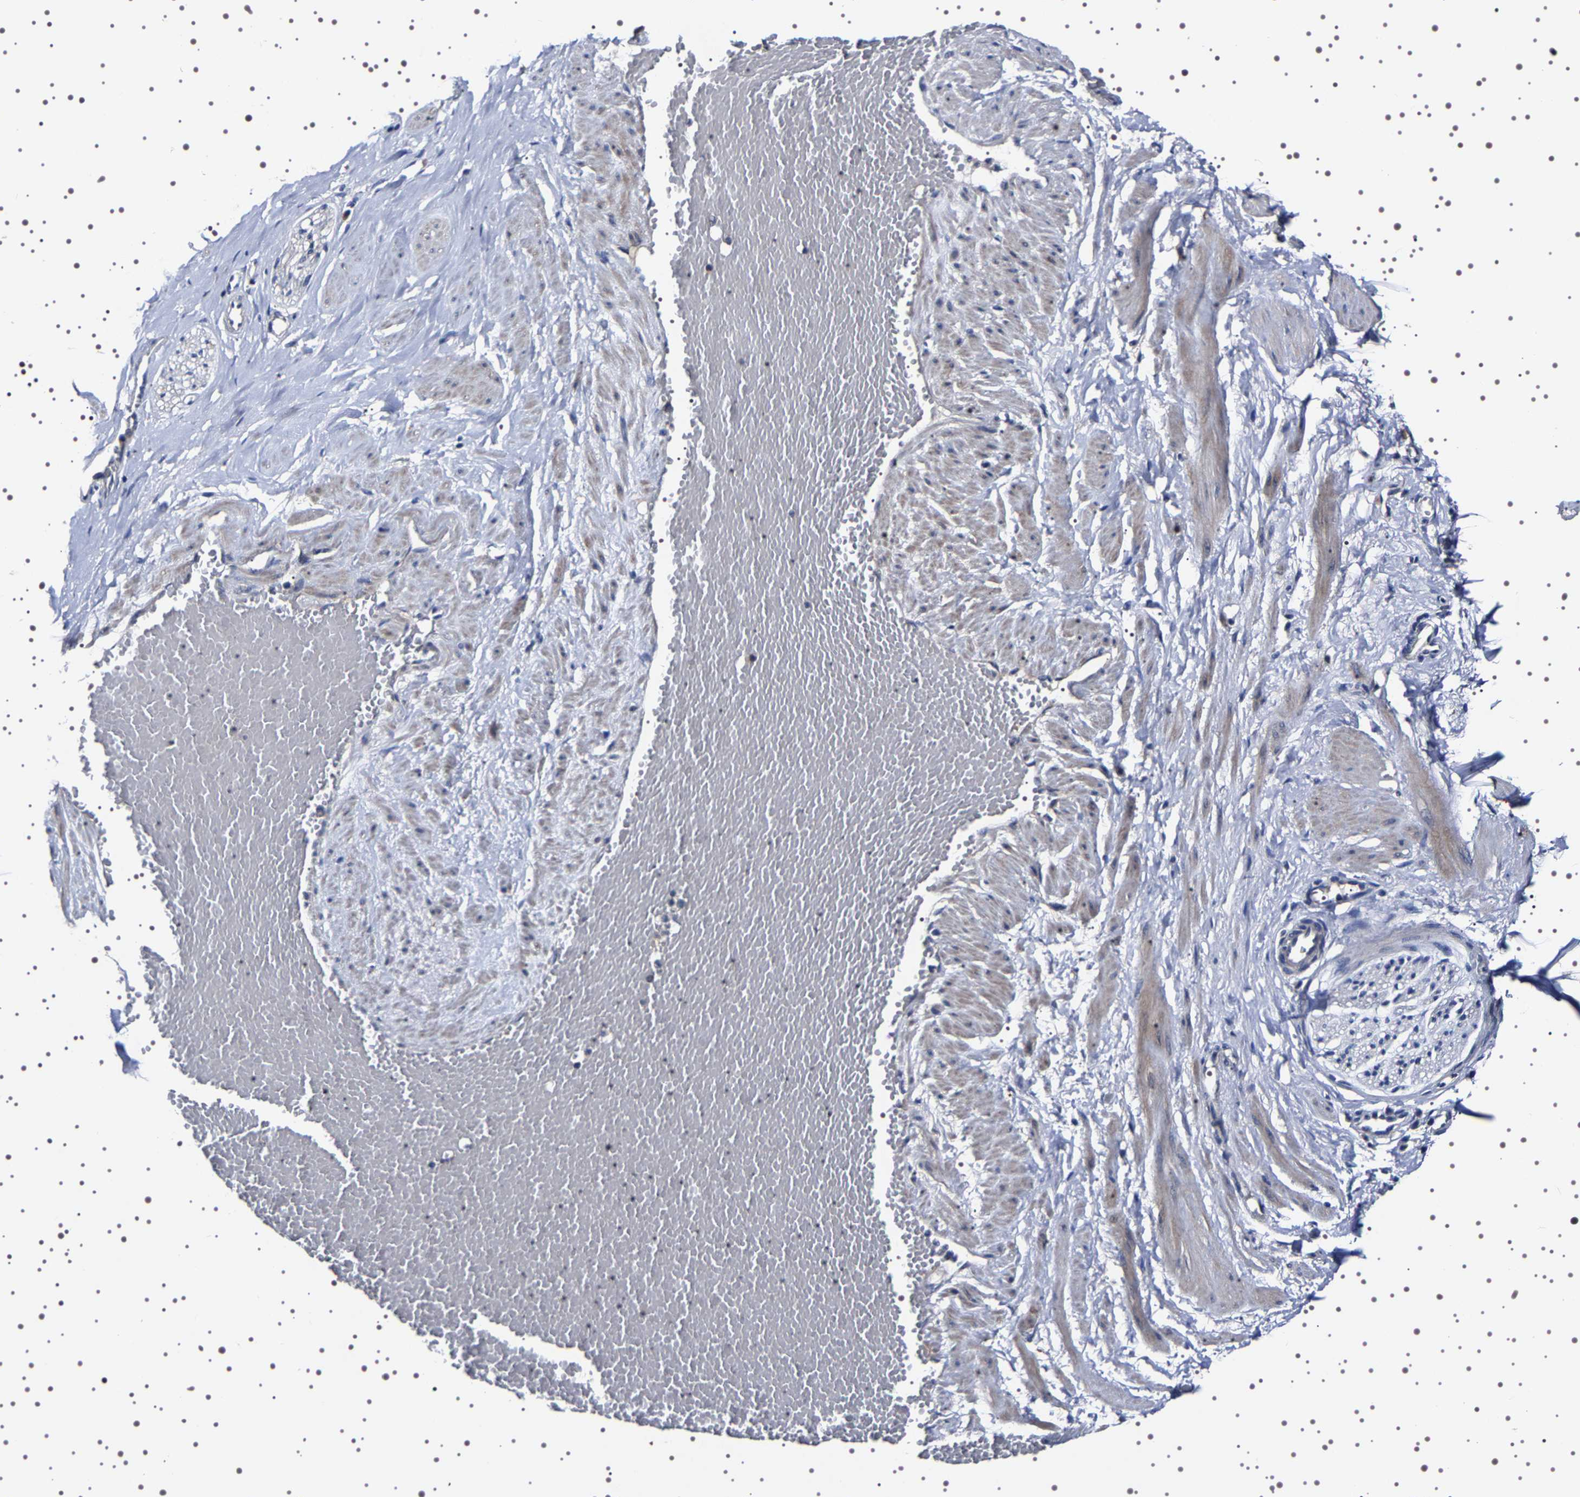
{"staining": {"intensity": "negative", "quantity": "none", "location": "none"}, "tissue": "adipose tissue", "cell_type": "Adipocytes", "image_type": "normal", "snomed": [{"axis": "morphology", "description": "Normal tissue, NOS"}, {"axis": "topography", "description": "Soft tissue"}, {"axis": "topography", "description": "Vascular tissue"}], "caption": "IHC of benign adipose tissue displays no expression in adipocytes.", "gene": "TARBP1", "patient": {"sex": "female", "age": 35}}